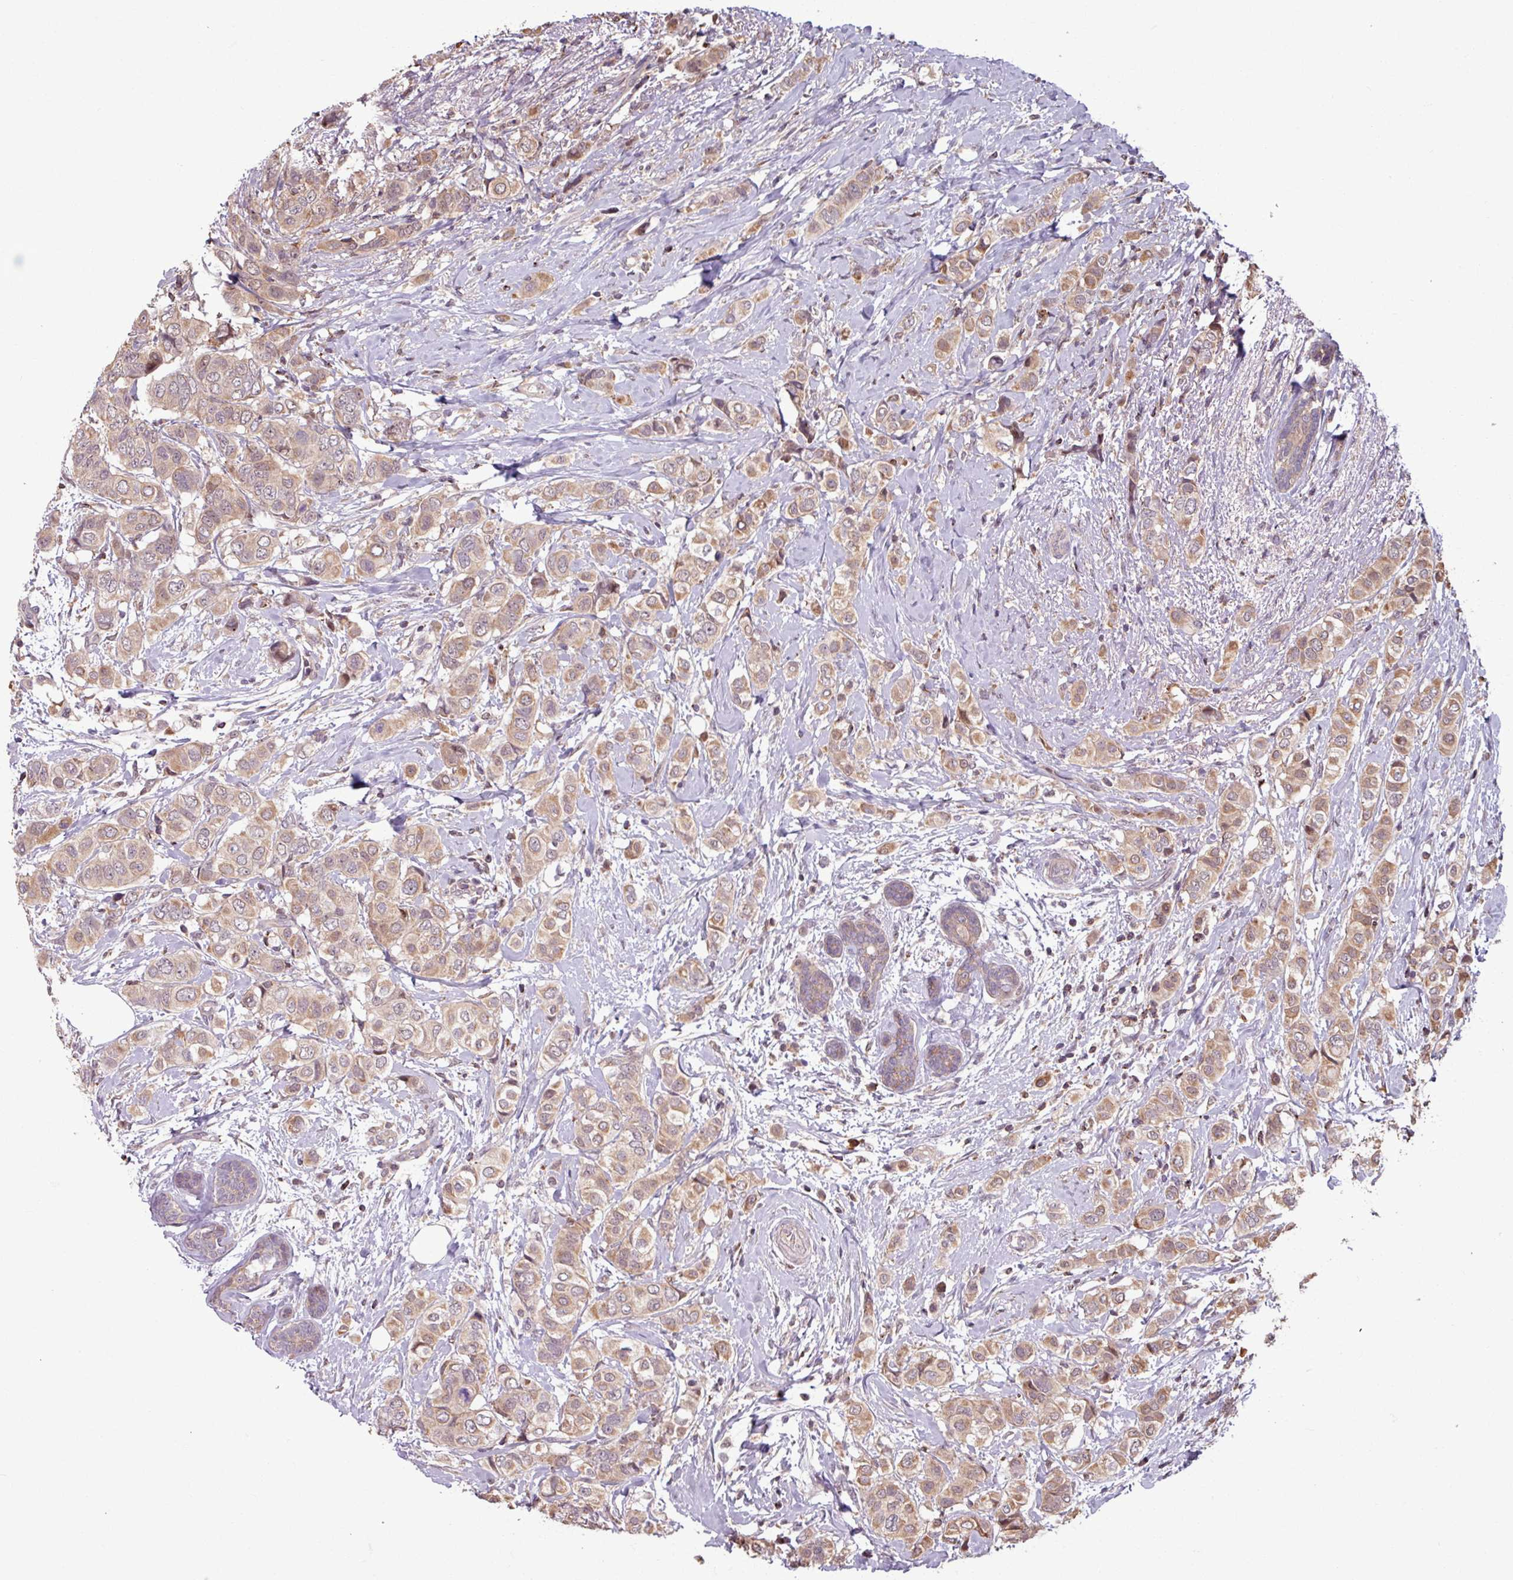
{"staining": {"intensity": "weak", "quantity": ">75%", "location": "cytoplasmic/membranous,nuclear"}, "tissue": "breast cancer", "cell_type": "Tumor cells", "image_type": "cancer", "snomed": [{"axis": "morphology", "description": "Lobular carcinoma"}, {"axis": "topography", "description": "Breast"}], "caption": "Breast cancer (lobular carcinoma) stained for a protein shows weak cytoplasmic/membranous and nuclear positivity in tumor cells.", "gene": "OR6B1", "patient": {"sex": "female", "age": 51}}